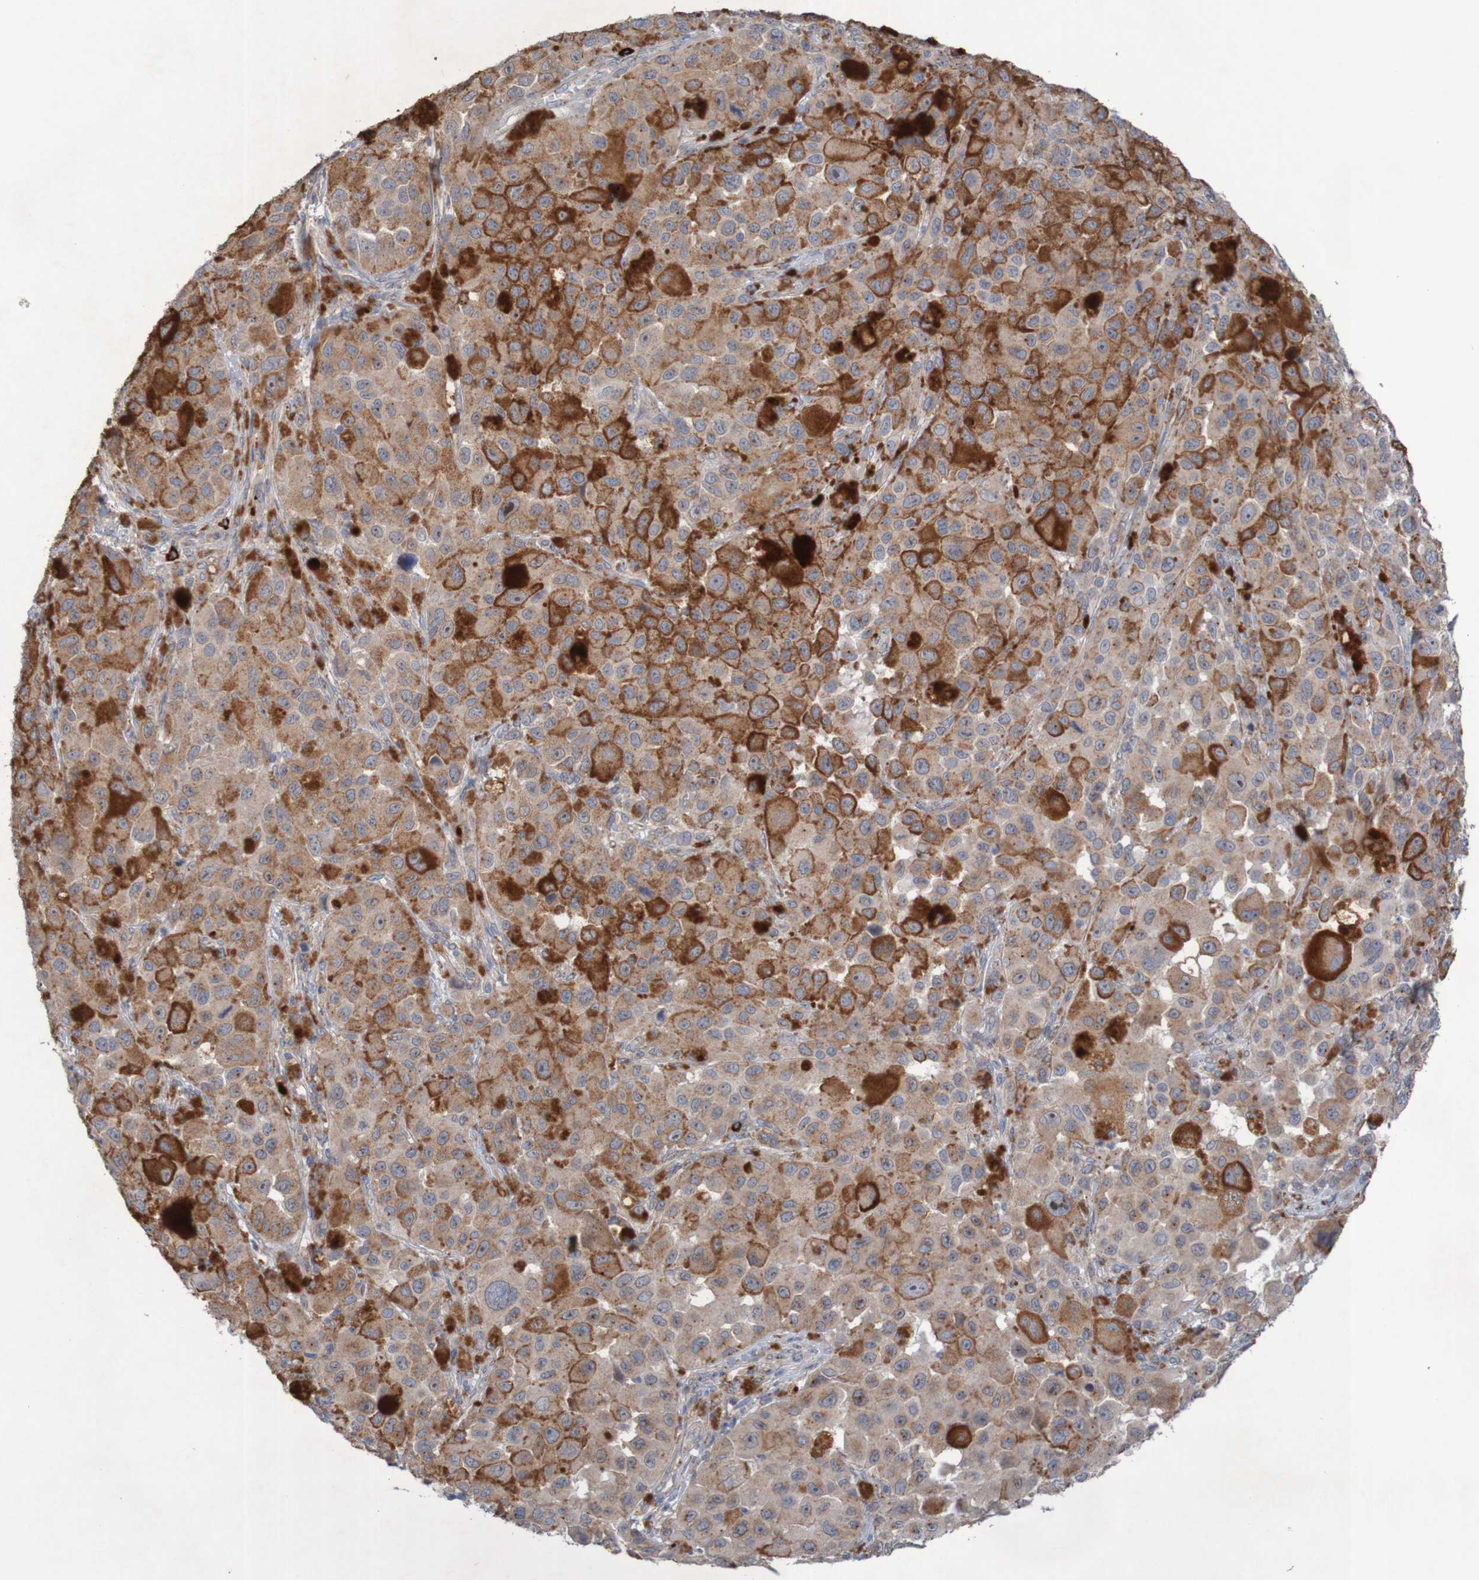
{"staining": {"intensity": "strong", "quantity": "<25%", "location": "cytoplasmic/membranous"}, "tissue": "melanoma", "cell_type": "Tumor cells", "image_type": "cancer", "snomed": [{"axis": "morphology", "description": "Malignant melanoma, NOS"}, {"axis": "topography", "description": "Skin"}], "caption": "Immunohistochemistry histopathology image of malignant melanoma stained for a protein (brown), which shows medium levels of strong cytoplasmic/membranous staining in about <25% of tumor cells.", "gene": "ANGPT4", "patient": {"sex": "male", "age": 96}}